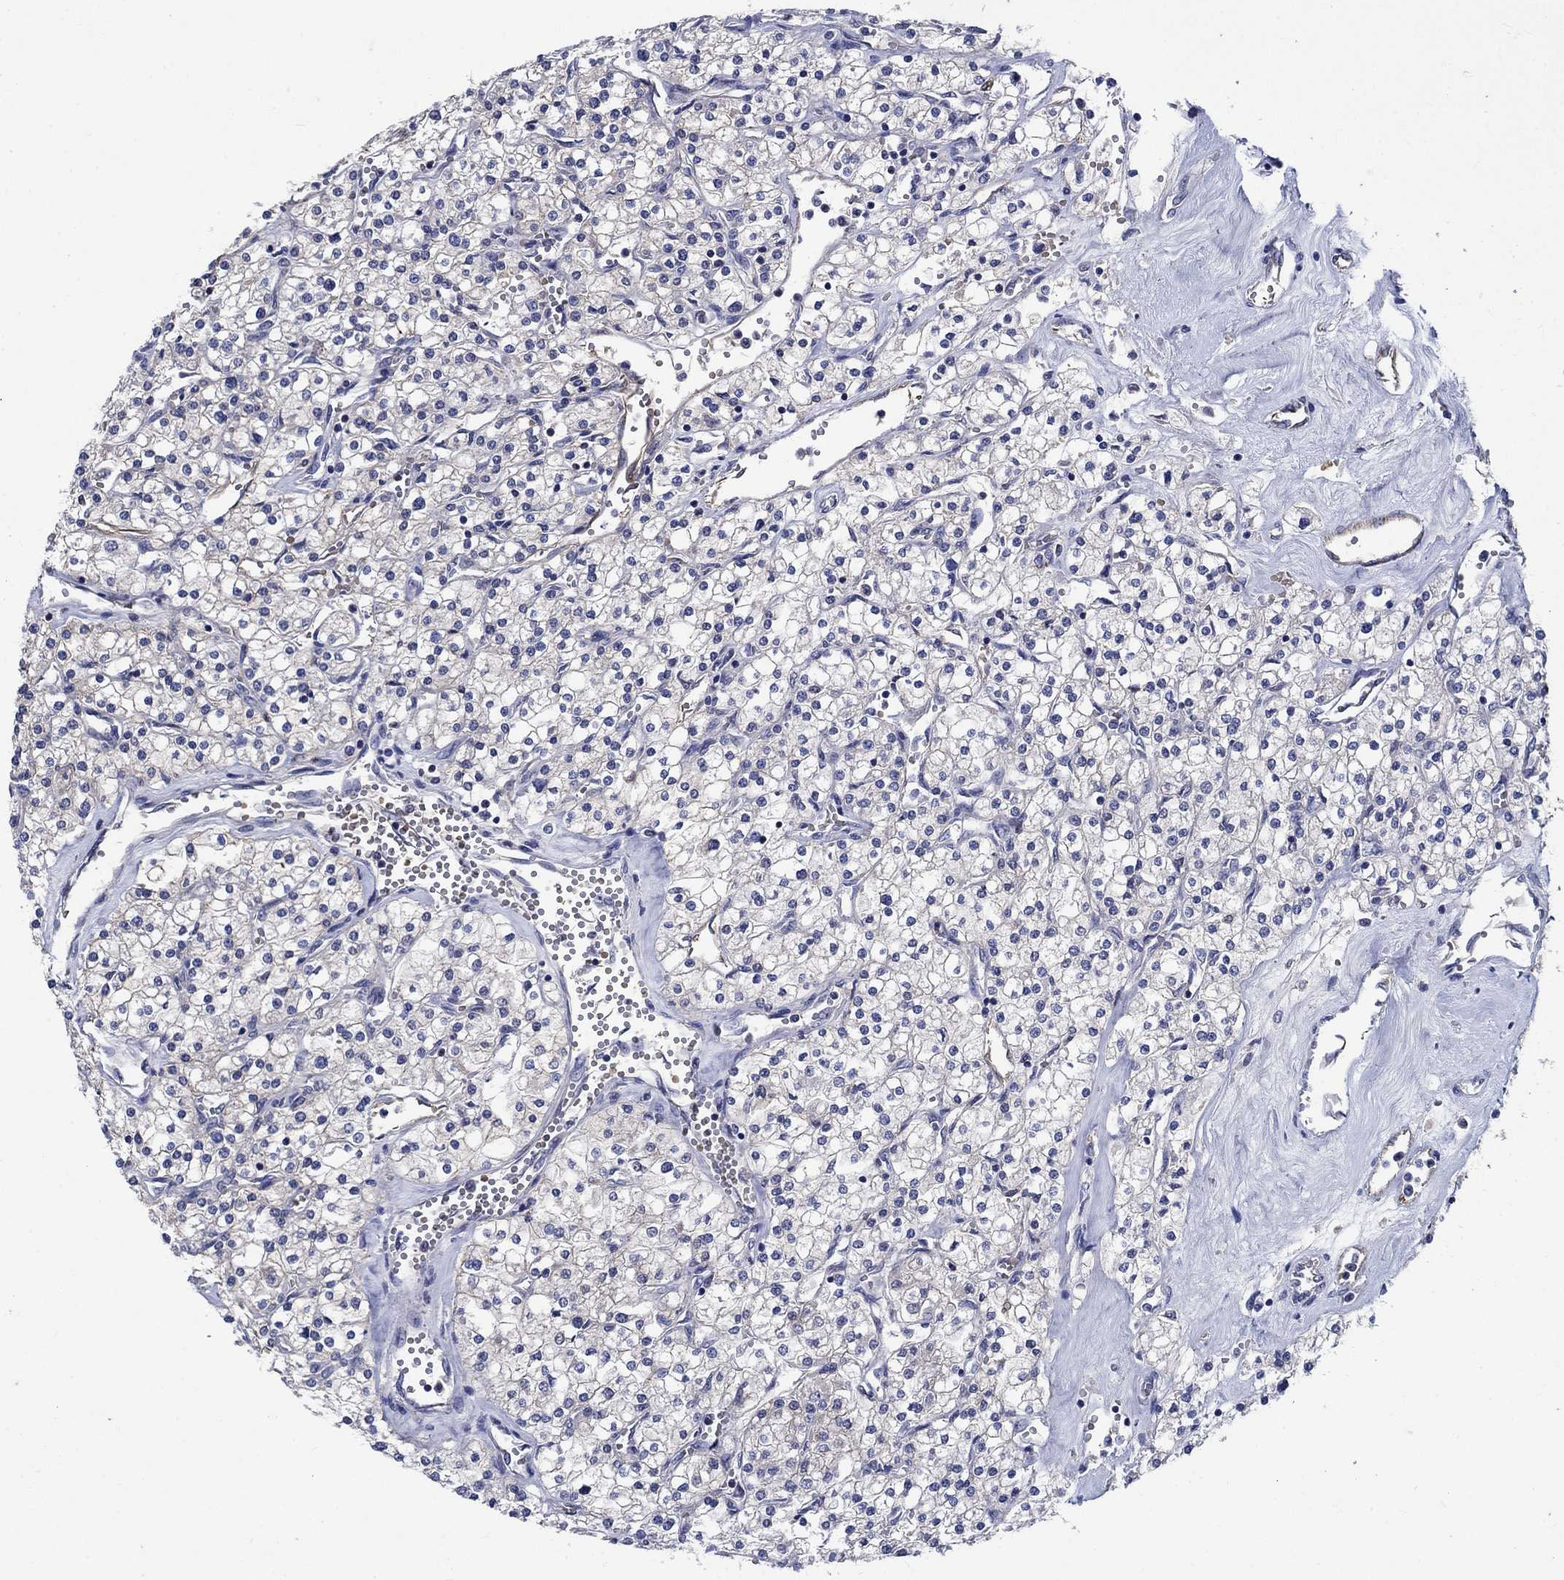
{"staining": {"intensity": "negative", "quantity": "none", "location": "none"}, "tissue": "renal cancer", "cell_type": "Tumor cells", "image_type": "cancer", "snomed": [{"axis": "morphology", "description": "Adenocarcinoma, NOS"}, {"axis": "topography", "description": "Kidney"}], "caption": "The micrograph reveals no significant positivity in tumor cells of adenocarcinoma (renal). (DAB (3,3'-diaminobenzidine) immunohistochemistry with hematoxylin counter stain).", "gene": "FLNC", "patient": {"sex": "male", "age": 80}}